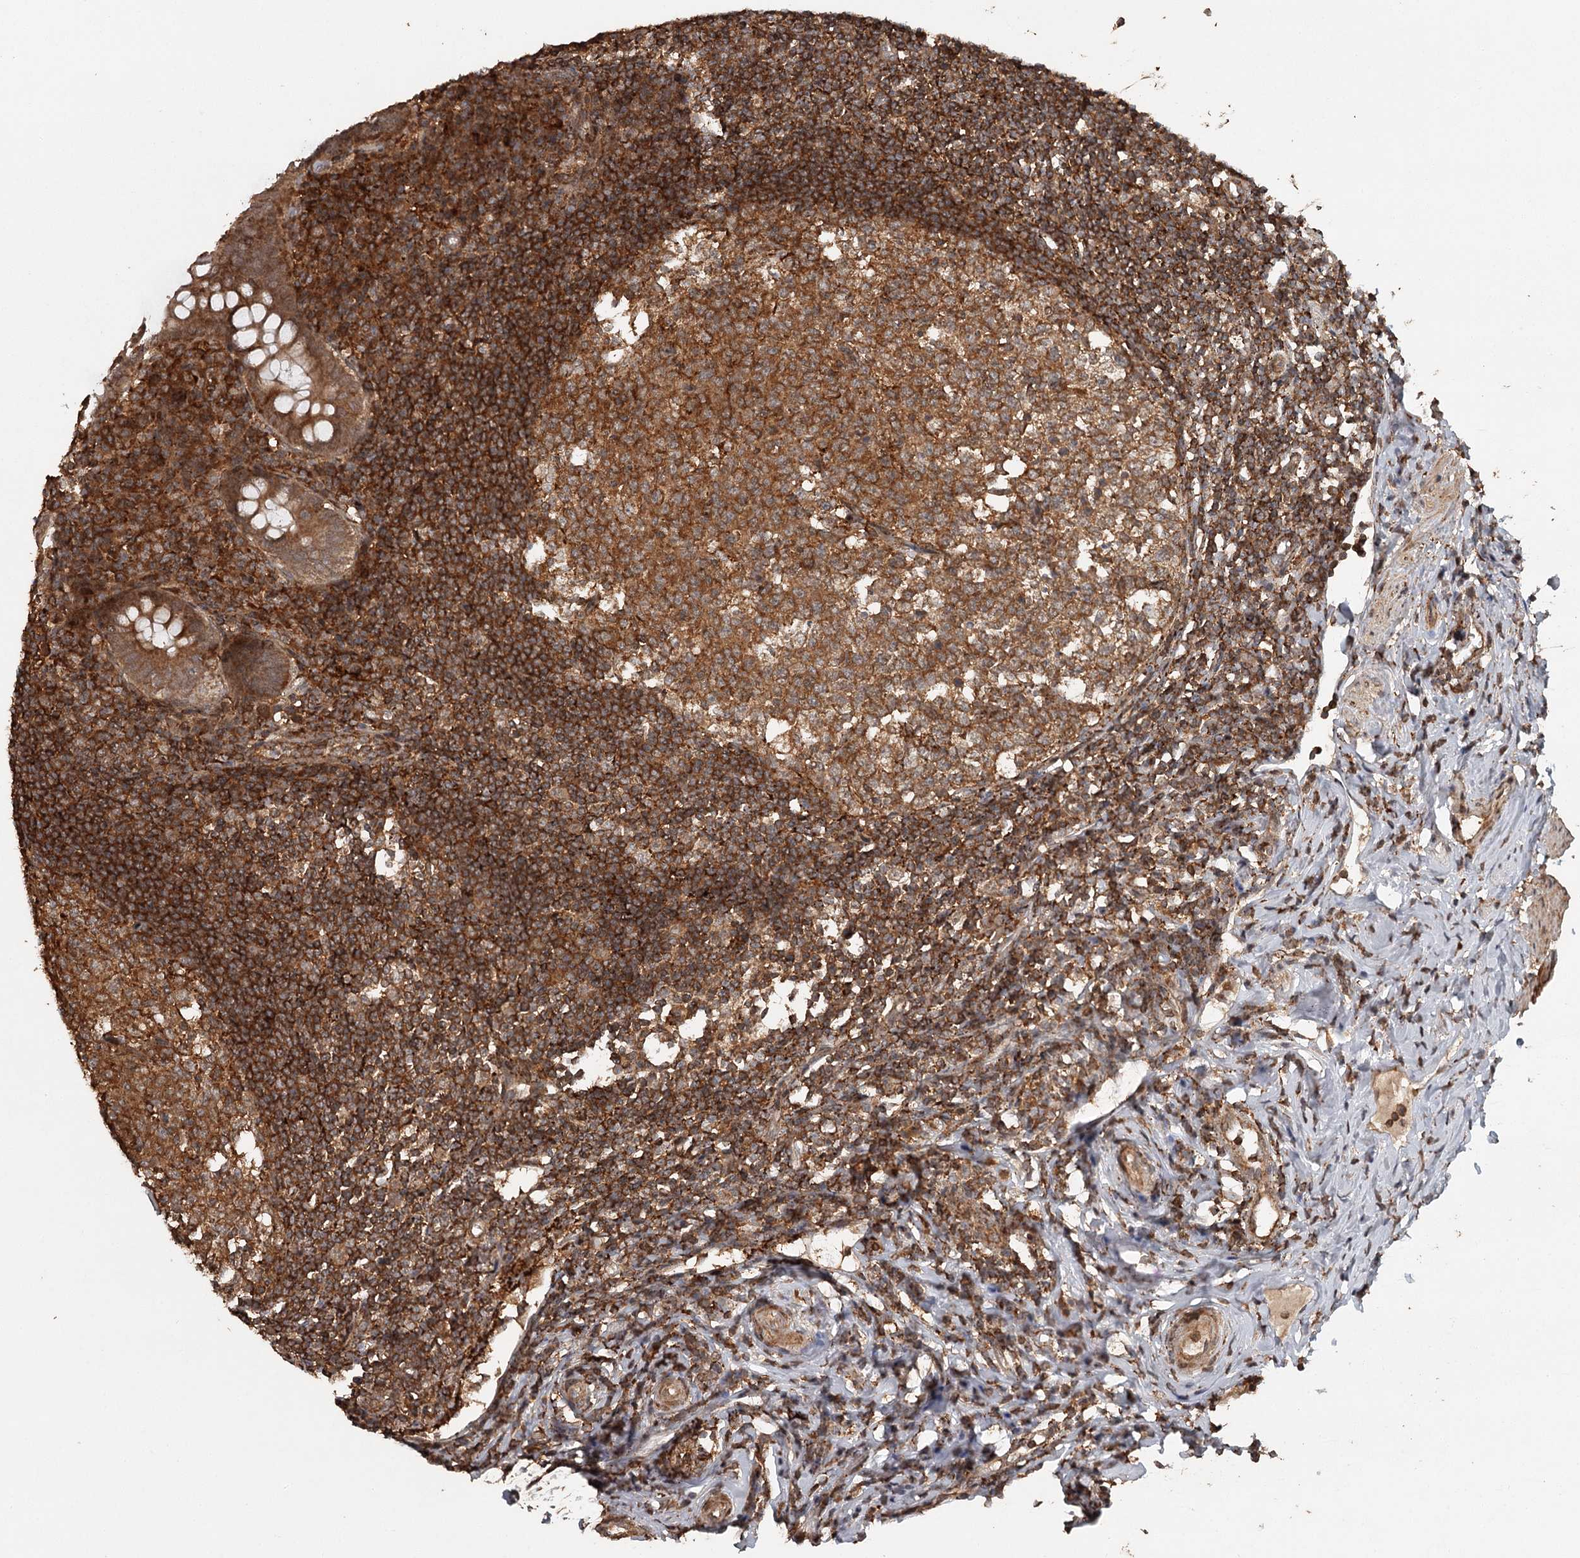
{"staining": {"intensity": "moderate", "quantity": ">75%", "location": "cytoplasmic/membranous"}, "tissue": "appendix", "cell_type": "Glandular cells", "image_type": "normal", "snomed": [{"axis": "morphology", "description": "Normal tissue, NOS"}, {"axis": "topography", "description": "Appendix"}], "caption": "Immunohistochemical staining of benign human appendix displays >75% levels of moderate cytoplasmic/membranous protein staining in about >75% of glandular cells. The staining was performed using DAB (3,3'-diaminobenzidine), with brown indicating positive protein expression. Nuclei are stained blue with hematoxylin.", "gene": "FAXC", "patient": {"sex": "female", "age": 33}}